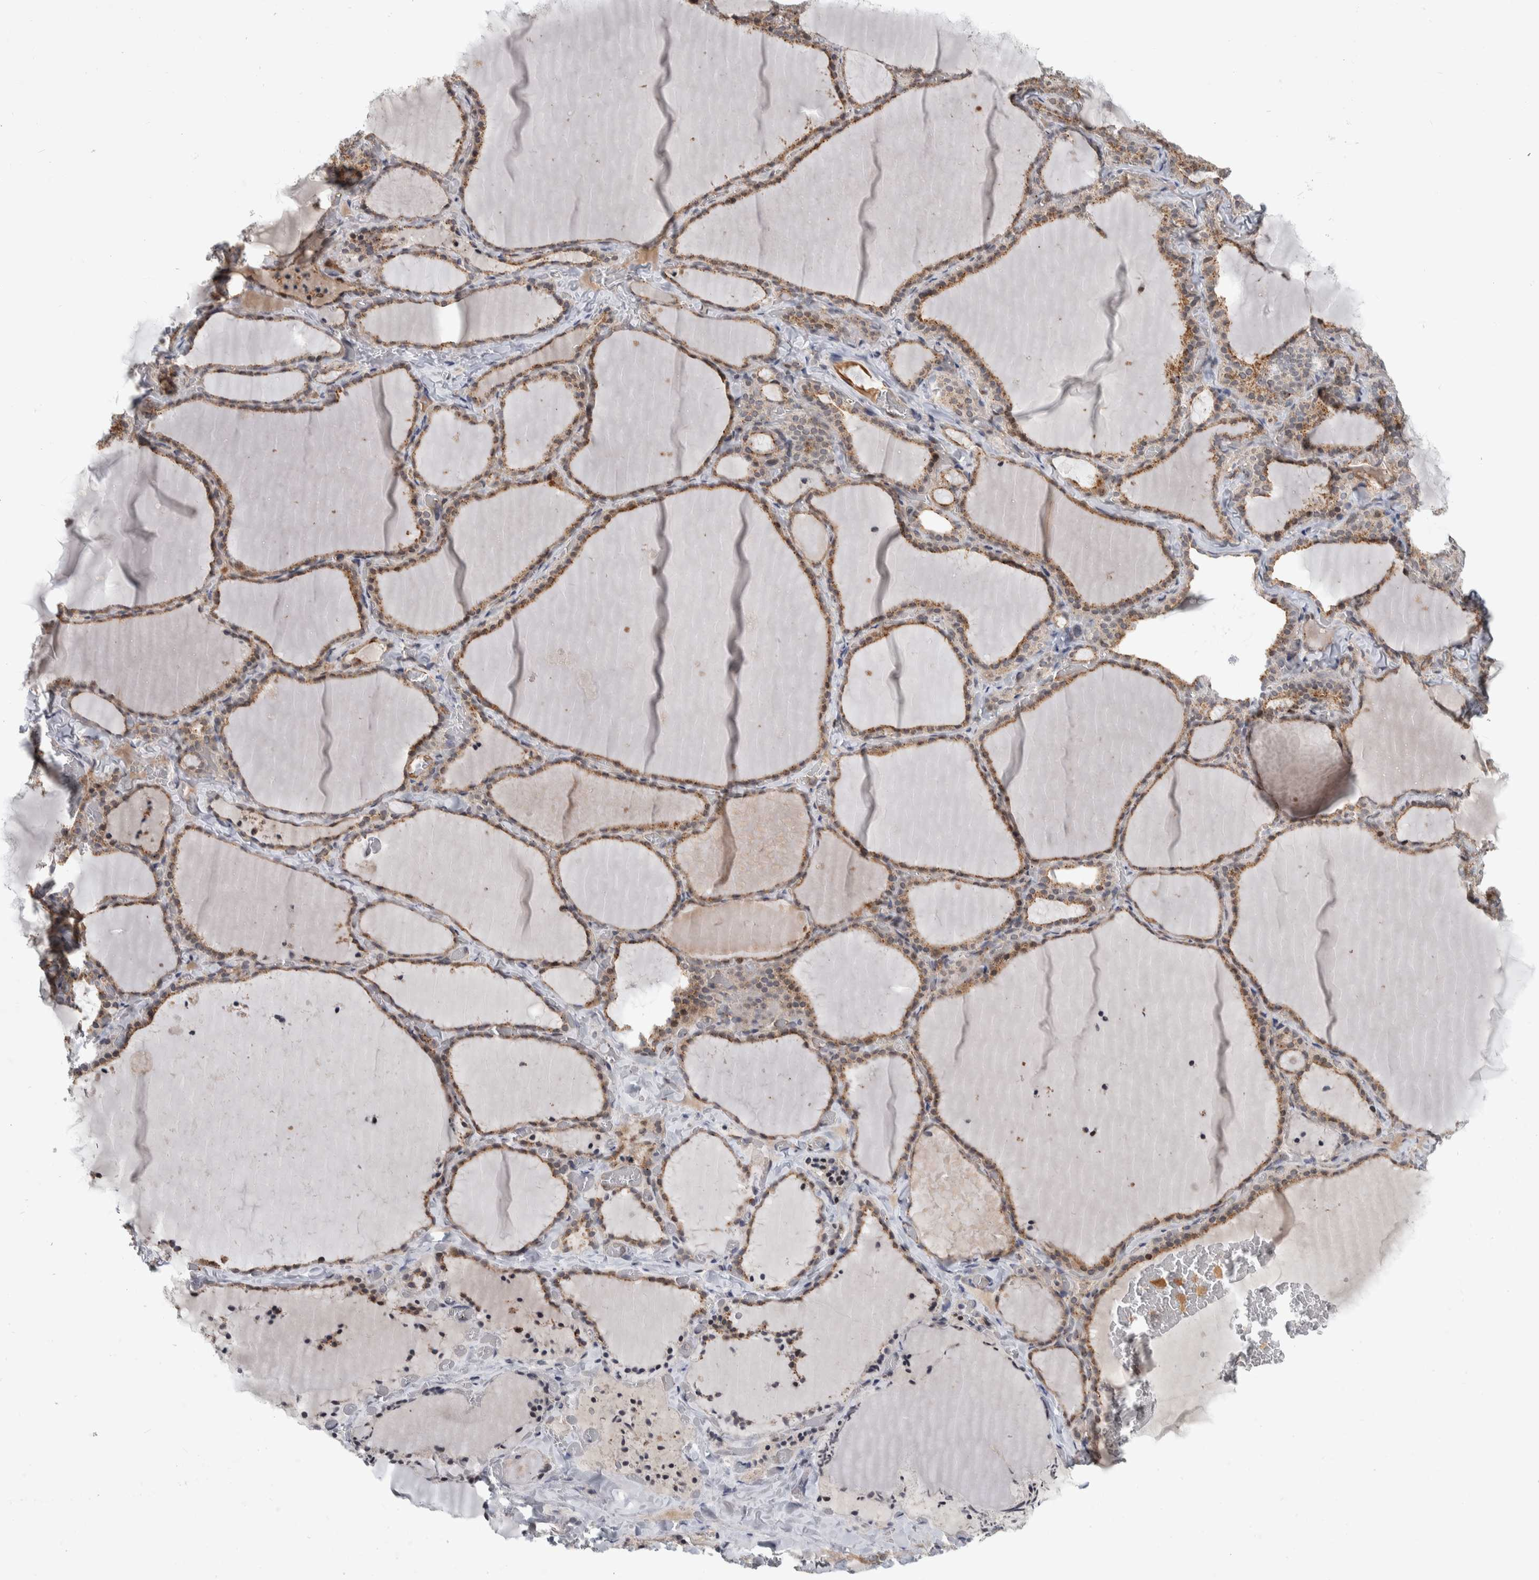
{"staining": {"intensity": "moderate", "quantity": ">75%", "location": "cytoplasmic/membranous"}, "tissue": "thyroid gland", "cell_type": "Glandular cells", "image_type": "normal", "snomed": [{"axis": "morphology", "description": "Normal tissue, NOS"}, {"axis": "topography", "description": "Thyroid gland"}], "caption": "Thyroid gland stained for a protein reveals moderate cytoplasmic/membranous positivity in glandular cells. The staining is performed using DAB (3,3'-diaminobenzidine) brown chromogen to label protein expression. The nuclei are counter-stained blue using hematoxylin.", "gene": "MSL1", "patient": {"sex": "female", "age": 22}}